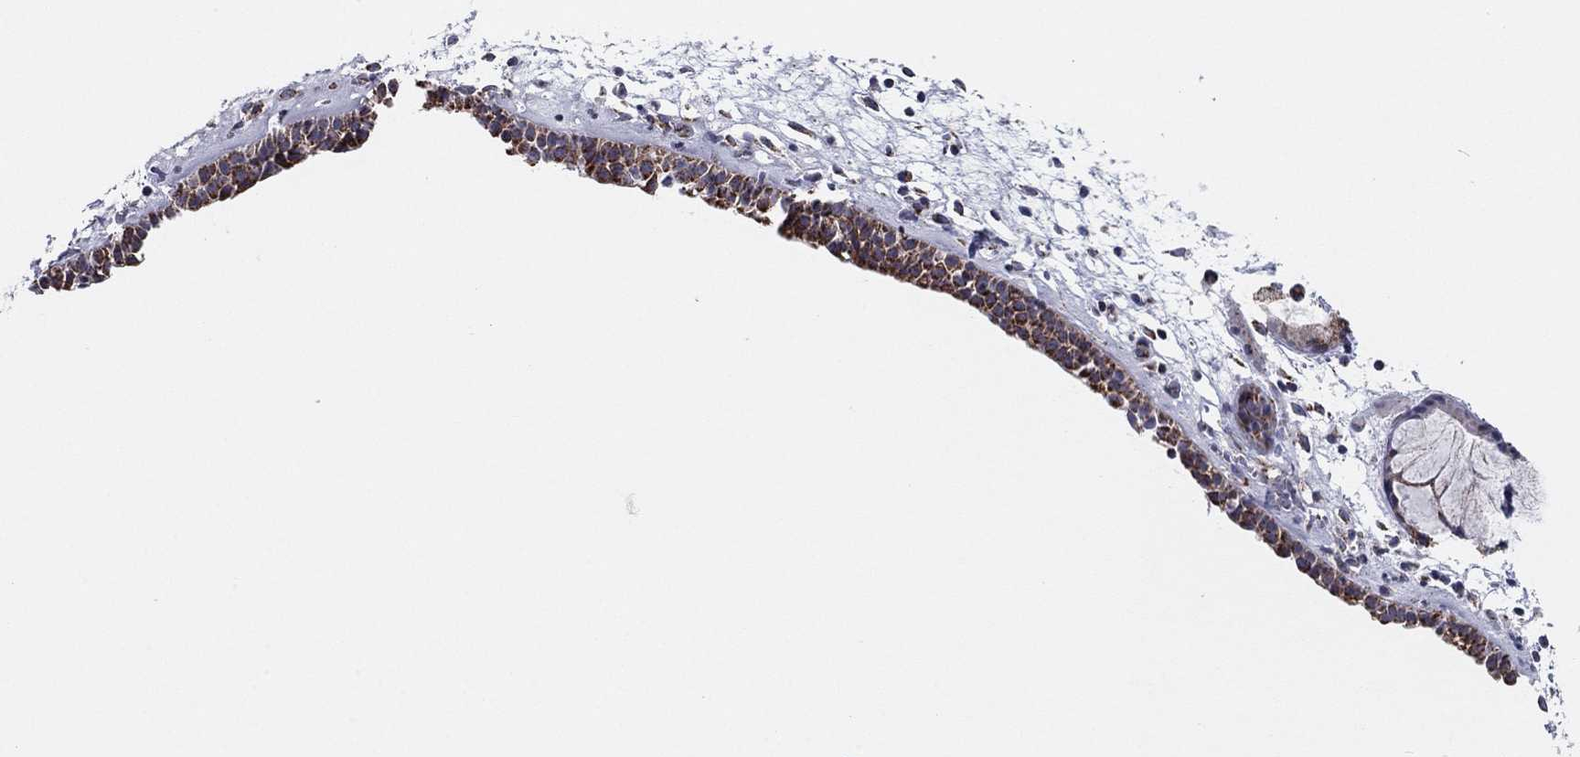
{"staining": {"intensity": "strong", "quantity": "<25%", "location": "cytoplasmic/membranous"}, "tissue": "nasopharynx", "cell_type": "Respiratory epithelial cells", "image_type": "normal", "snomed": [{"axis": "morphology", "description": "Normal tissue, NOS"}, {"axis": "morphology", "description": "Polyp, NOS"}, {"axis": "topography", "description": "Nasopharynx"}], "caption": "Immunohistochemical staining of unremarkable human nasopharynx displays medium levels of strong cytoplasmic/membranous staining in about <25% of respiratory epithelial cells.", "gene": "NDUFV1", "patient": {"sex": "female", "age": 56}}